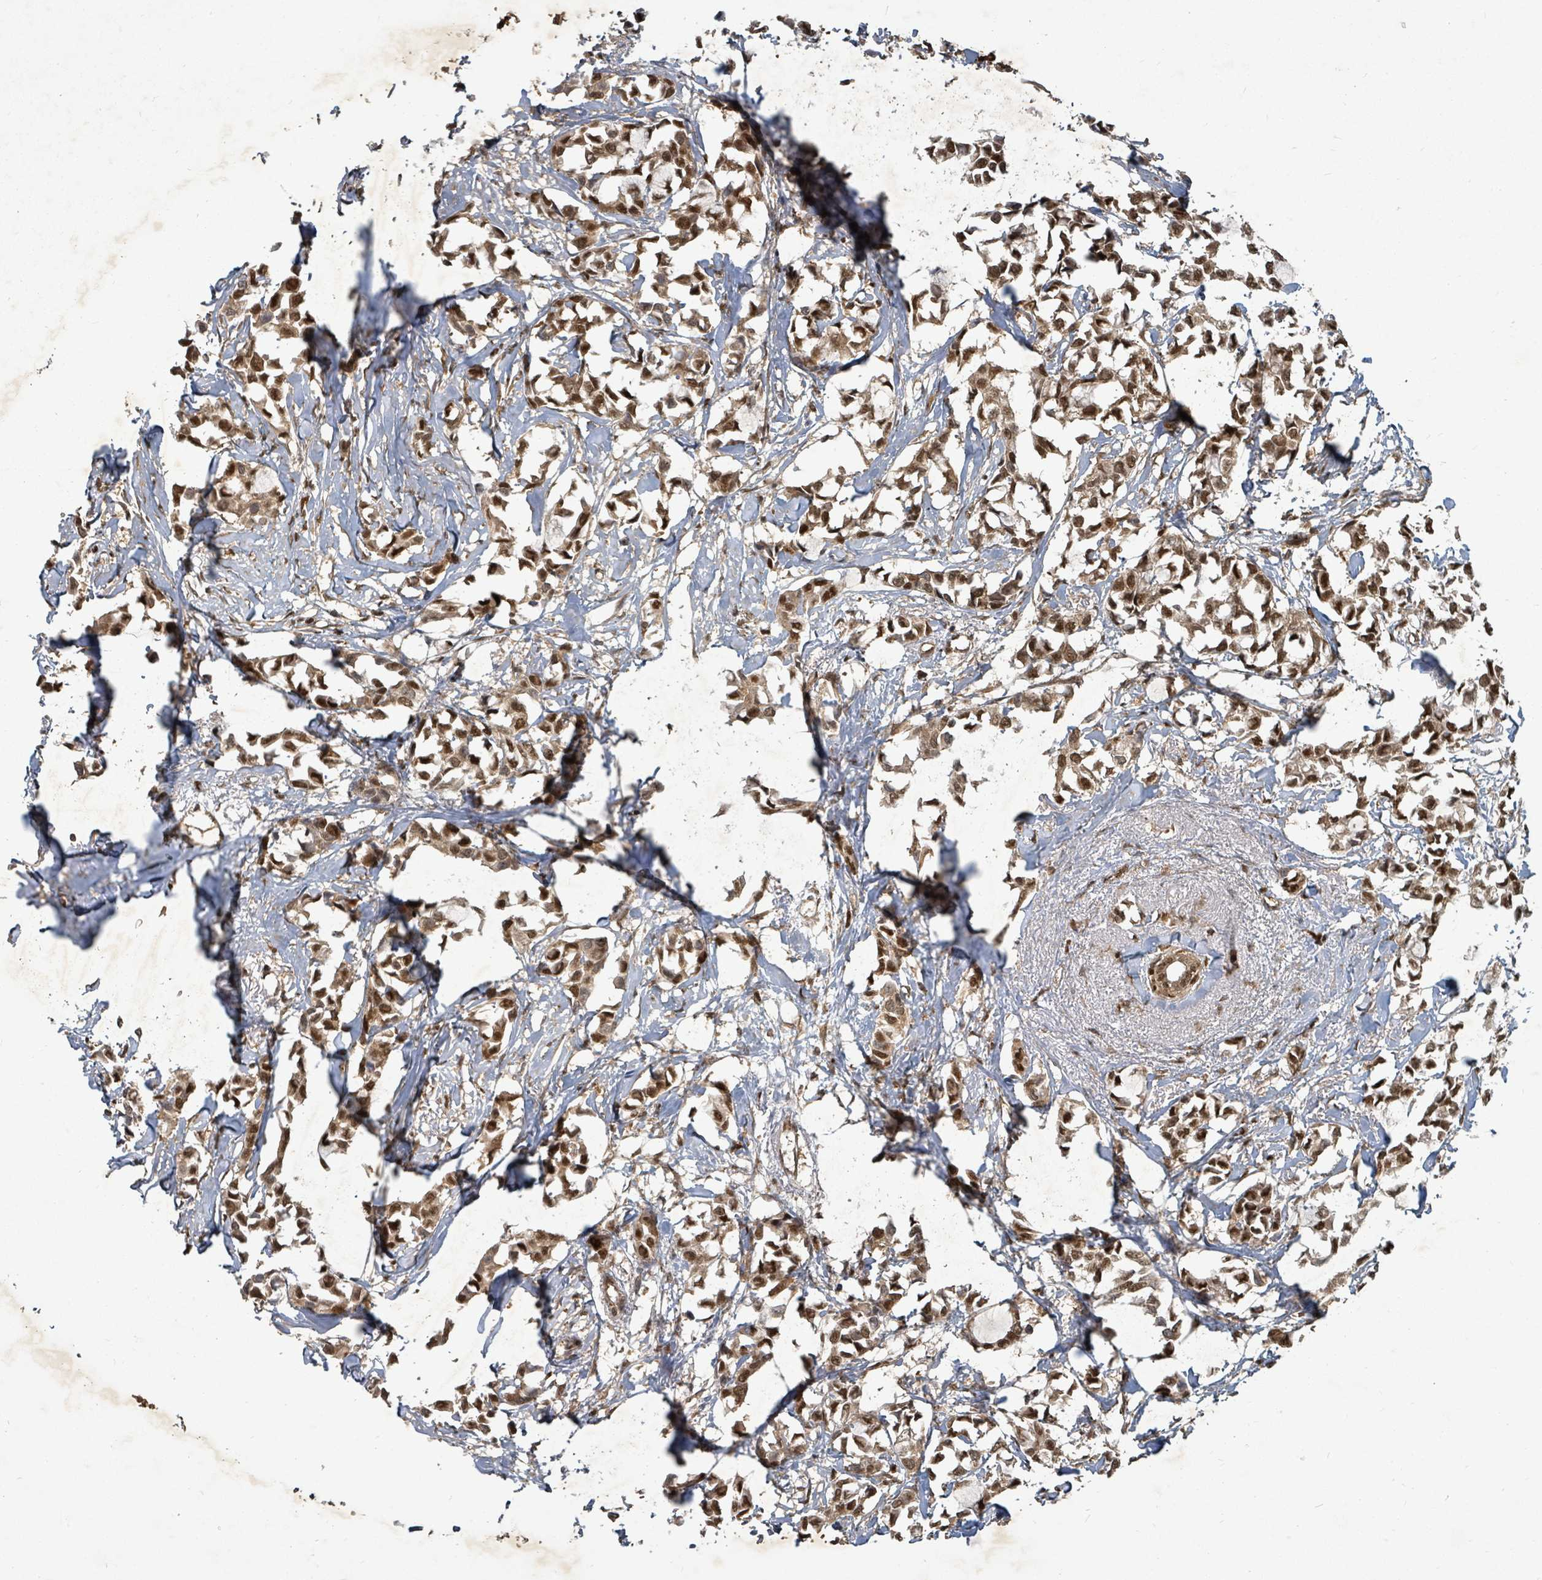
{"staining": {"intensity": "moderate", "quantity": ">75%", "location": "cytoplasmic/membranous,nuclear"}, "tissue": "breast cancer", "cell_type": "Tumor cells", "image_type": "cancer", "snomed": [{"axis": "morphology", "description": "Duct carcinoma"}, {"axis": "topography", "description": "Breast"}], "caption": "Immunohistochemical staining of human breast cancer exhibits medium levels of moderate cytoplasmic/membranous and nuclear expression in approximately >75% of tumor cells.", "gene": "KDM4E", "patient": {"sex": "female", "age": 73}}